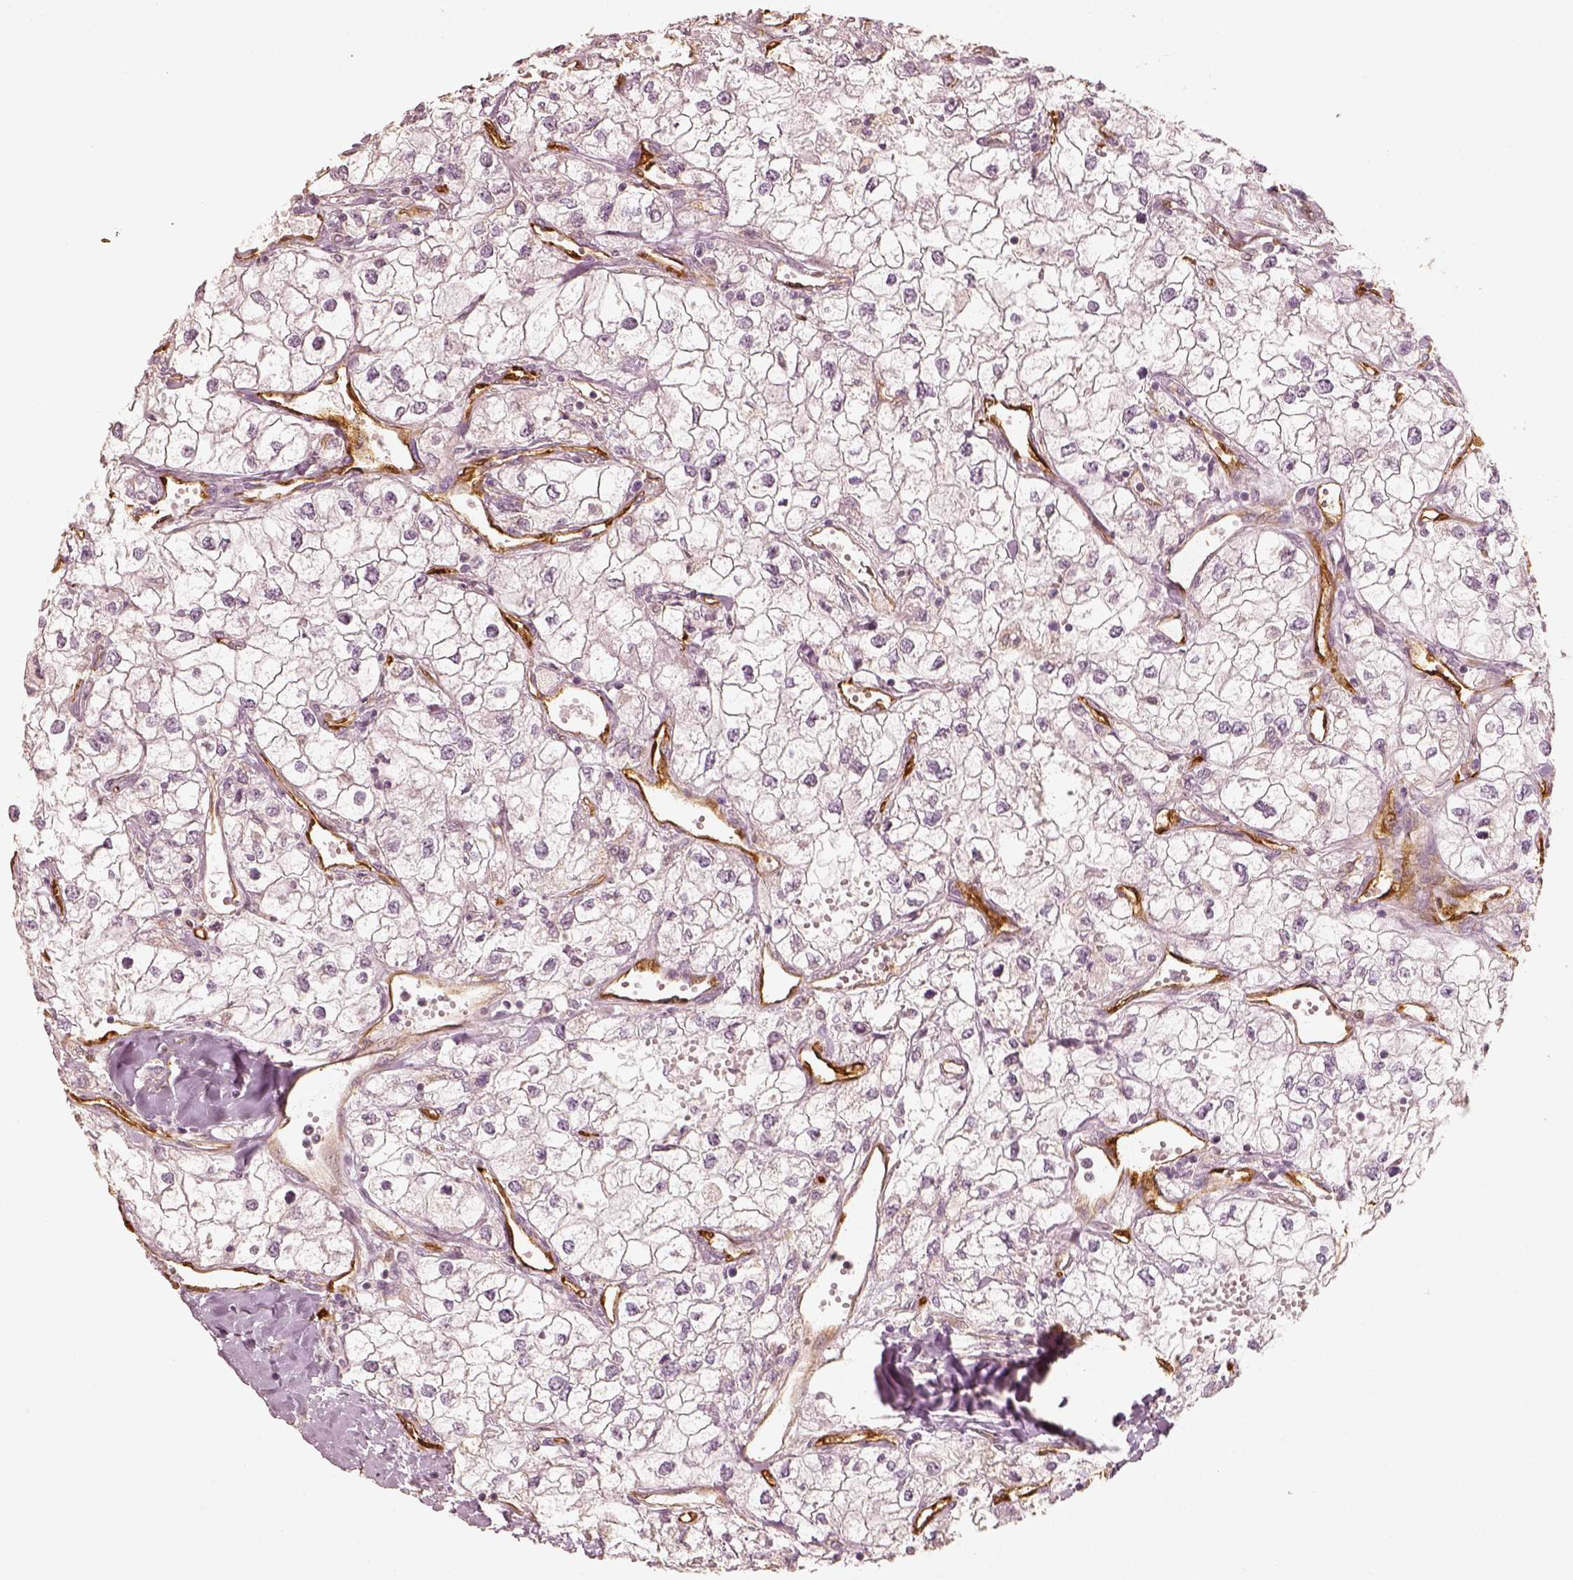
{"staining": {"intensity": "negative", "quantity": "none", "location": "none"}, "tissue": "renal cancer", "cell_type": "Tumor cells", "image_type": "cancer", "snomed": [{"axis": "morphology", "description": "Adenocarcinoma, NOS"}, {"axis": "topography", "description": "Kidney"}], "caption": "DAB immunohistochemical staining of human renal cancer exhibits no significant staining in tumor cells.", "gene": "FSCN1", "patient": {"sex": "male", "age": 59}}